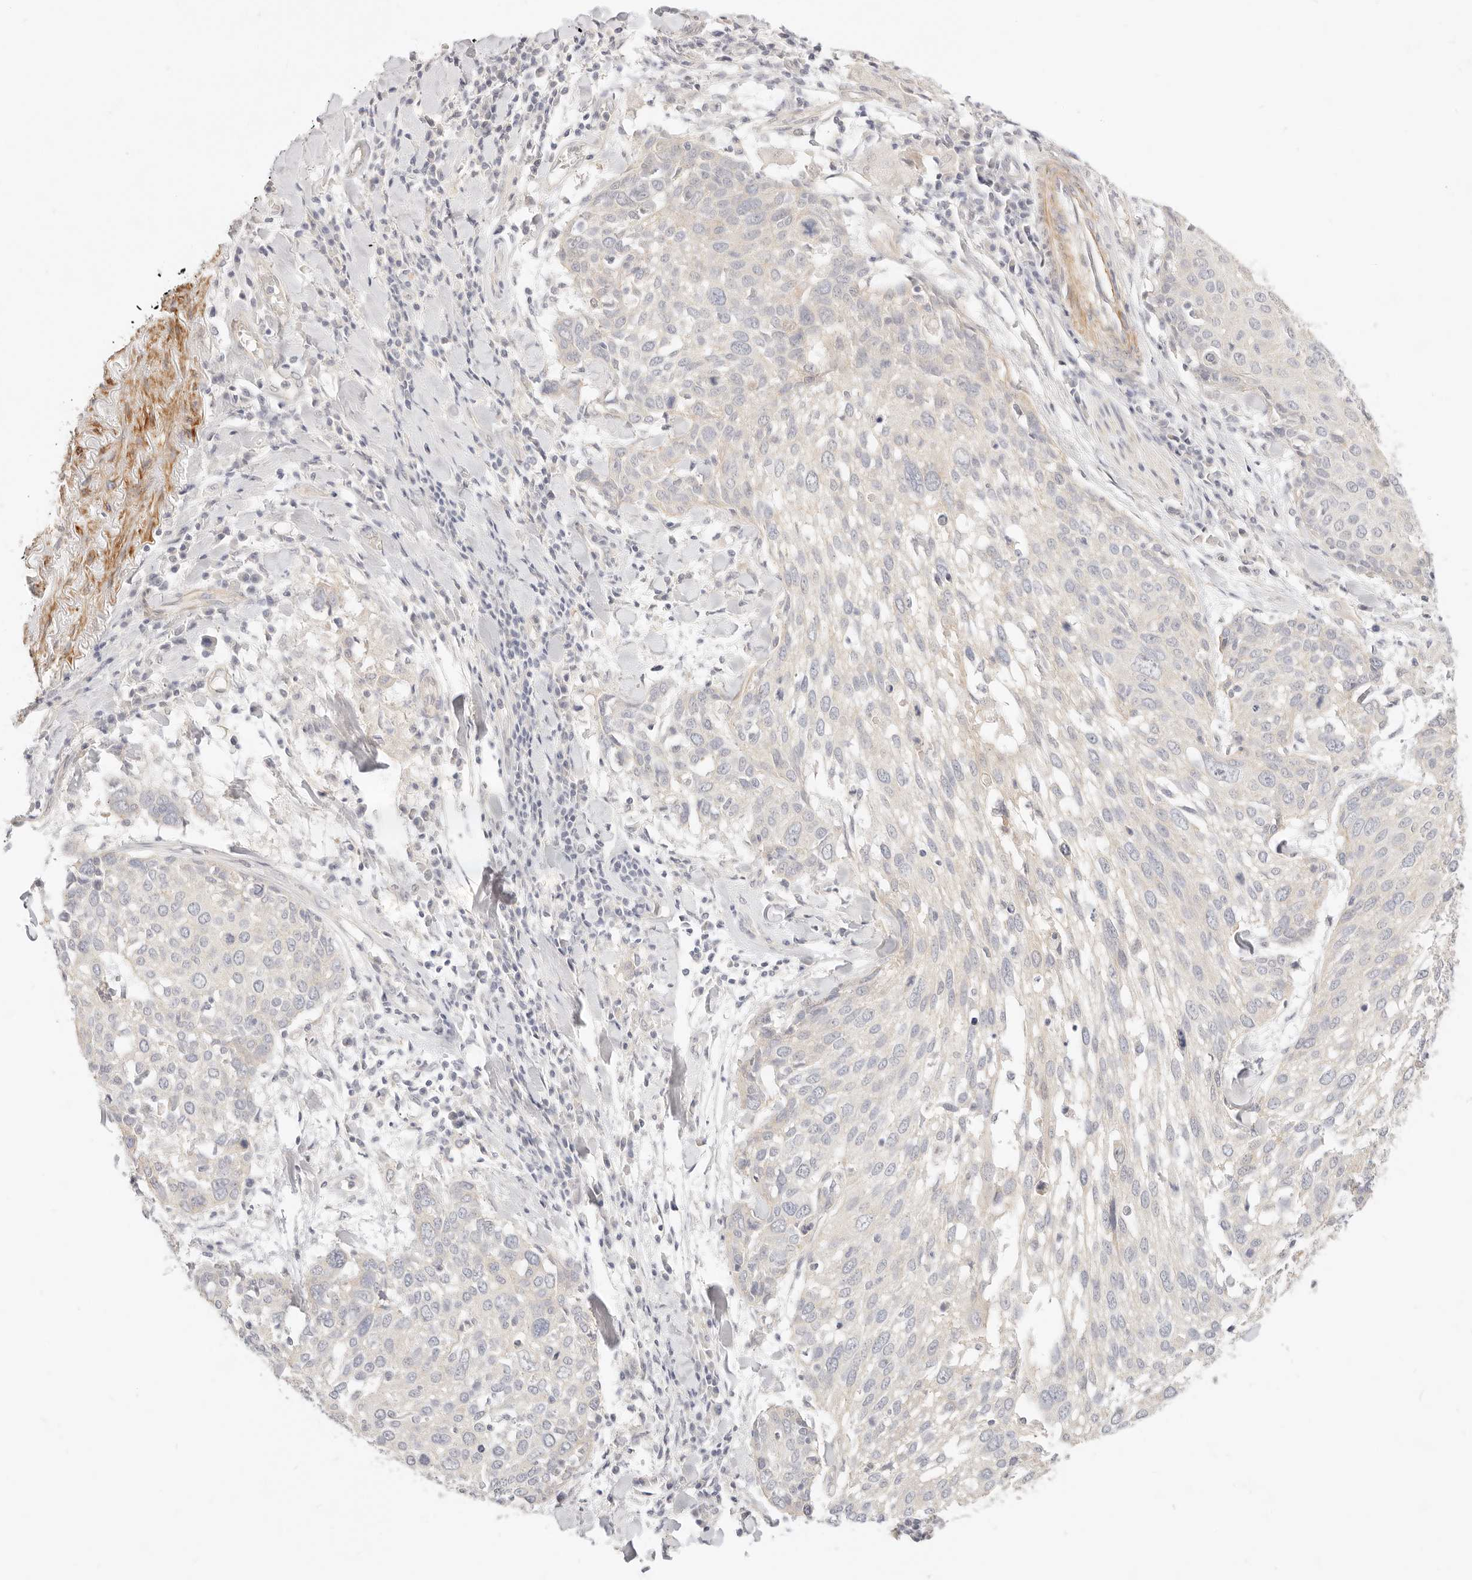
{"staining": {"intensity": "negative", "quantity": "none", "location": "none"}, "tissue": "lung cancer", "cell_type": "Tumor cells", "image_type": "cancer", "snomed": [{"axis": "morphology", "description": "Squamous cell carcinoma, NOS"}, {"axis": "topography", "description": "Lung"}], "caption": "Histopathology image shows no significant protein expression in tumor cells of lung cancer (squamous cell carcinoma).", "gene": "UBXN10", "patient": {"sex": "male", "age": 65}}